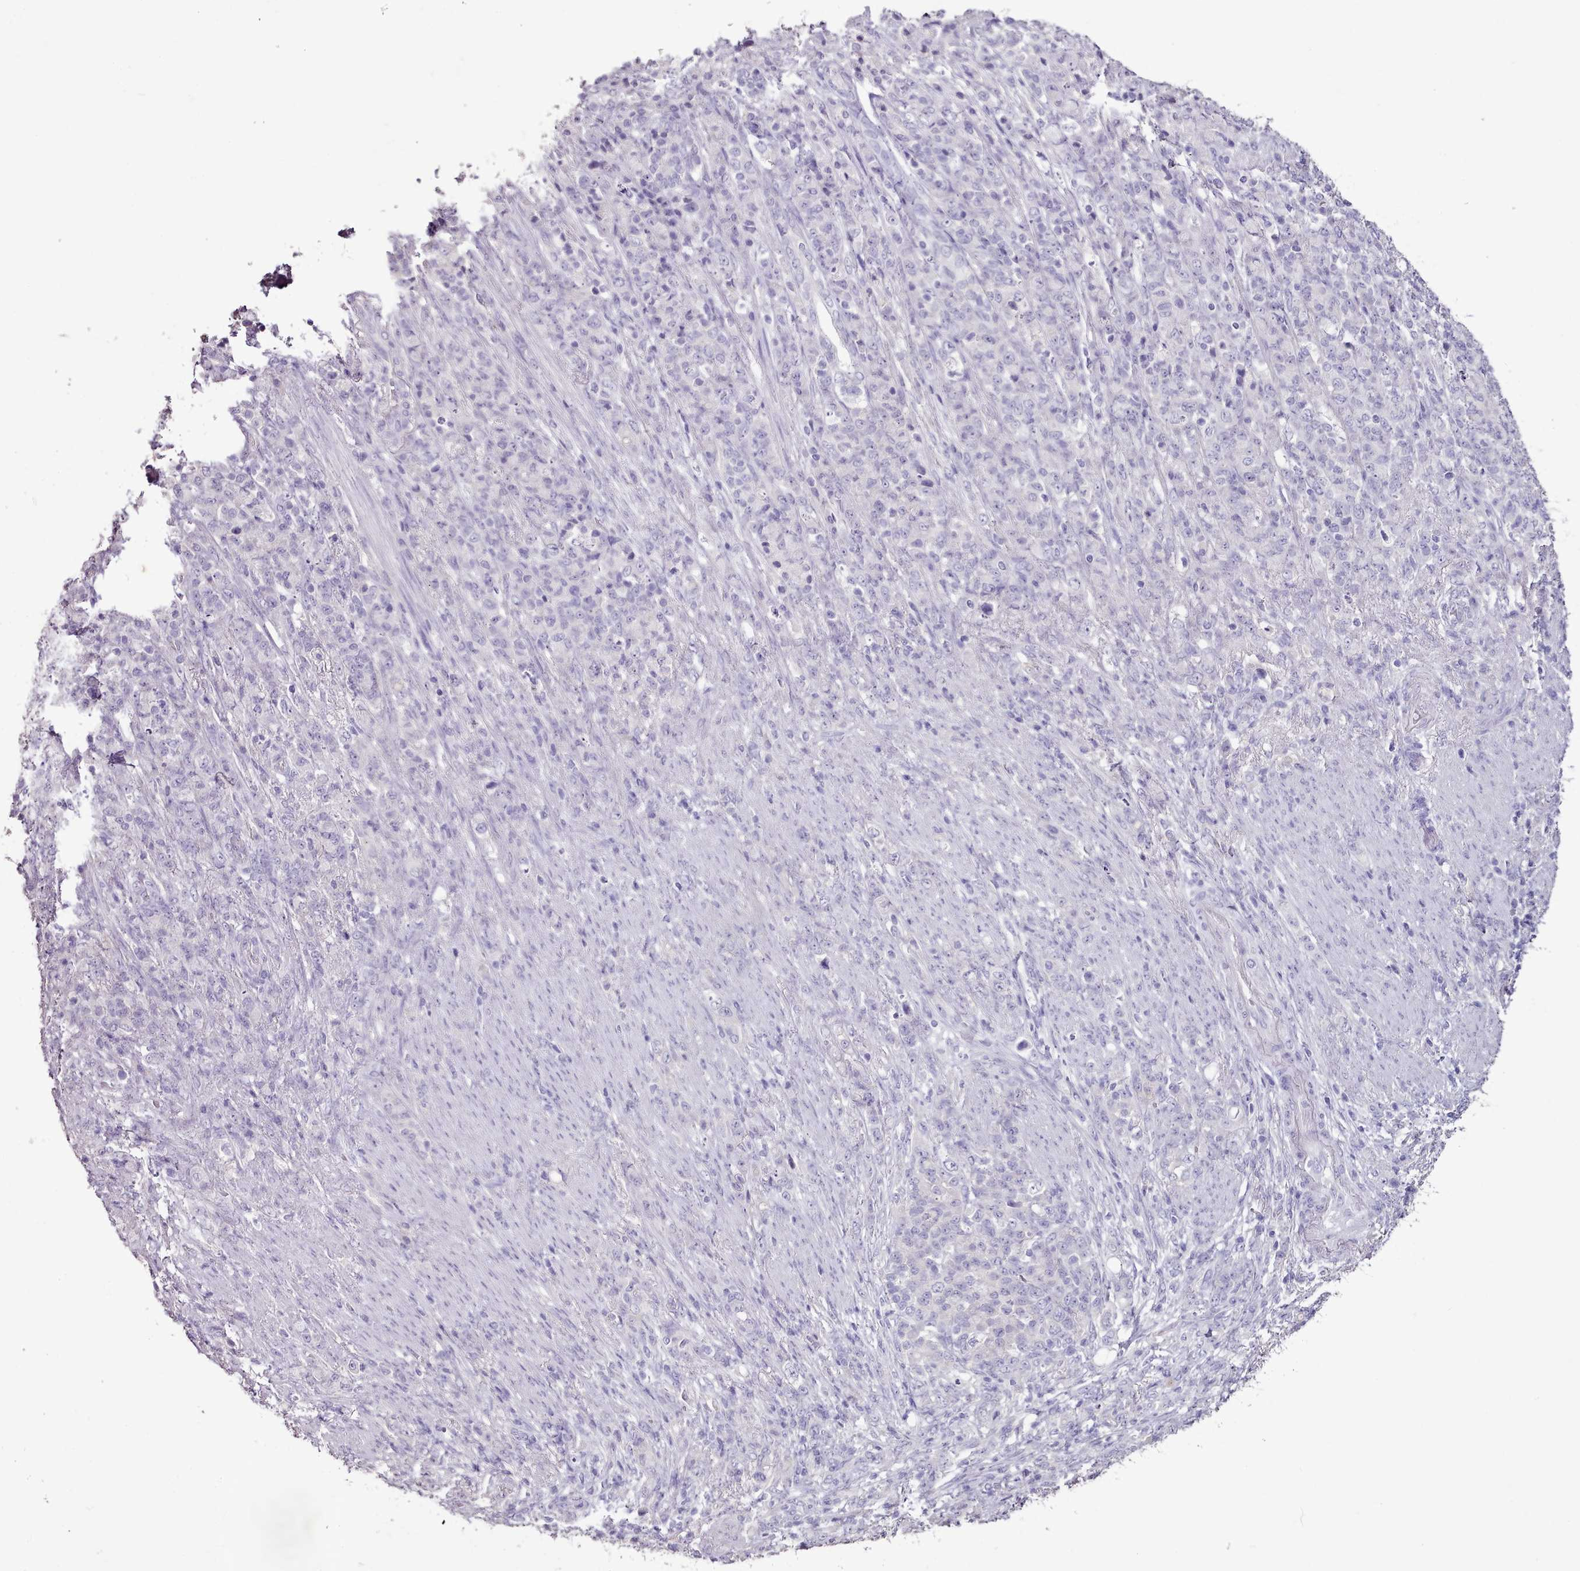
{"staining": {"intensity": "negative", "quantity": "none", "location": "none"}, "tissue": "stomach cancer", "cell_type": "Tumor cells", "image_type": "cancer", "snomed": [{"axis": "morphology", "description": "Adenocarcinoma, NOS"}, {"axis": "topography", "description": "Stomach"}], "caption": "Stomach cancer was stained to show a protein in brown. There is no significant expression in tumor cells. The staining was performed using DAB (3,3'-diaminobenzidine) to visualize the protein expression in brown, while the nuclei were stained in blue with hematoxylin (Magnification: 20x).", "gene": "BLOC1S2", "patient": {"sex": "female", "age": 79}}